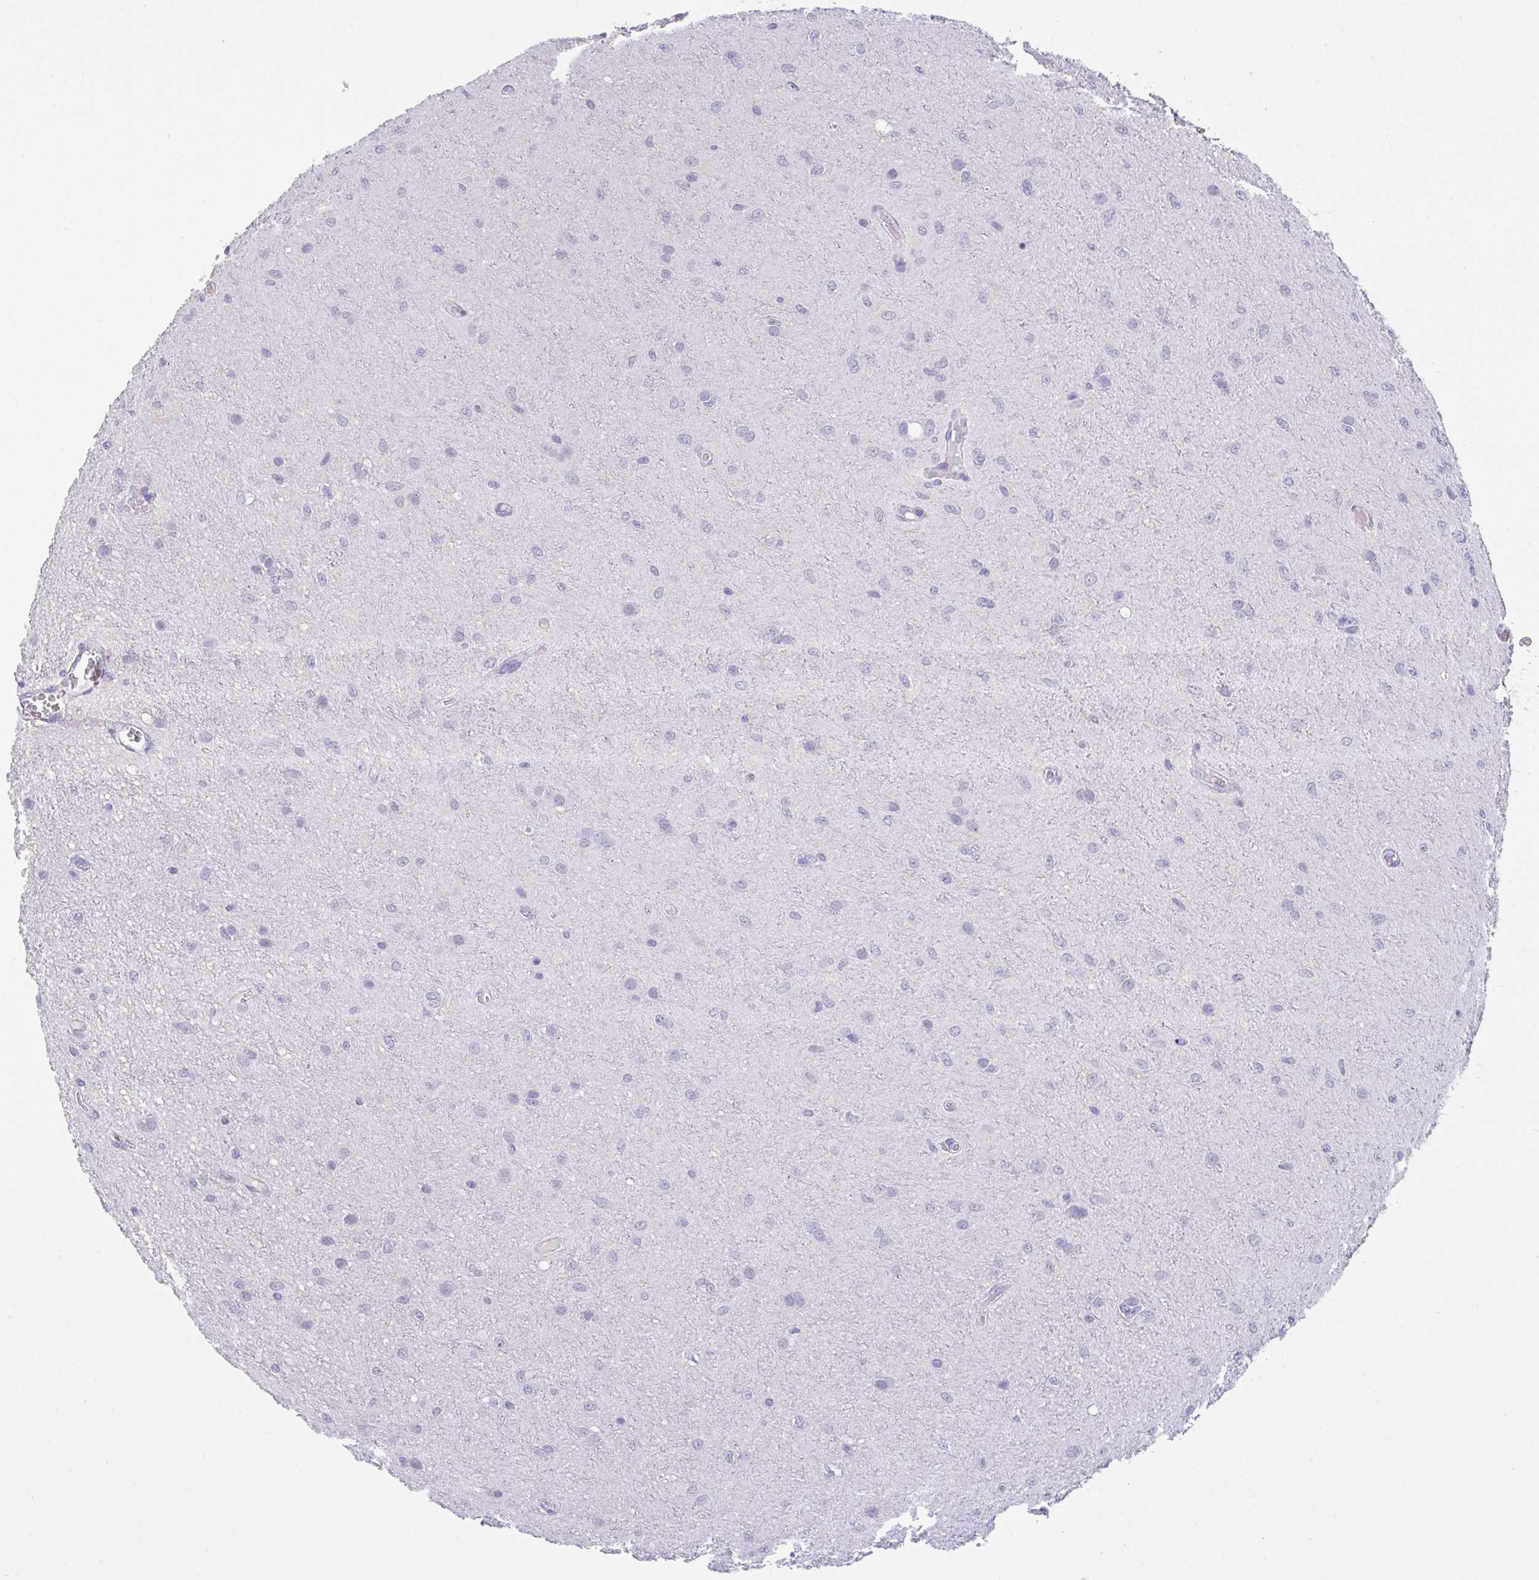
{"staining": {"intensity": "negative", "quantity": "none", "location": "none"}, "tissue": "glioma", "cell_type": "Tumor cells", "image_type": "cancer", "snomed": [{"axis": "morphology", "description": "Glioma, malignant, Low grade"}, {"axis": "topography", "description": "Cerebellum"}], "caption": "Immunohistochemical staining of malignant low-grade glioma shows no significant staining in tumor cells.", "gene": "CA10", "patient": {"sex": "female", "age": 5}}